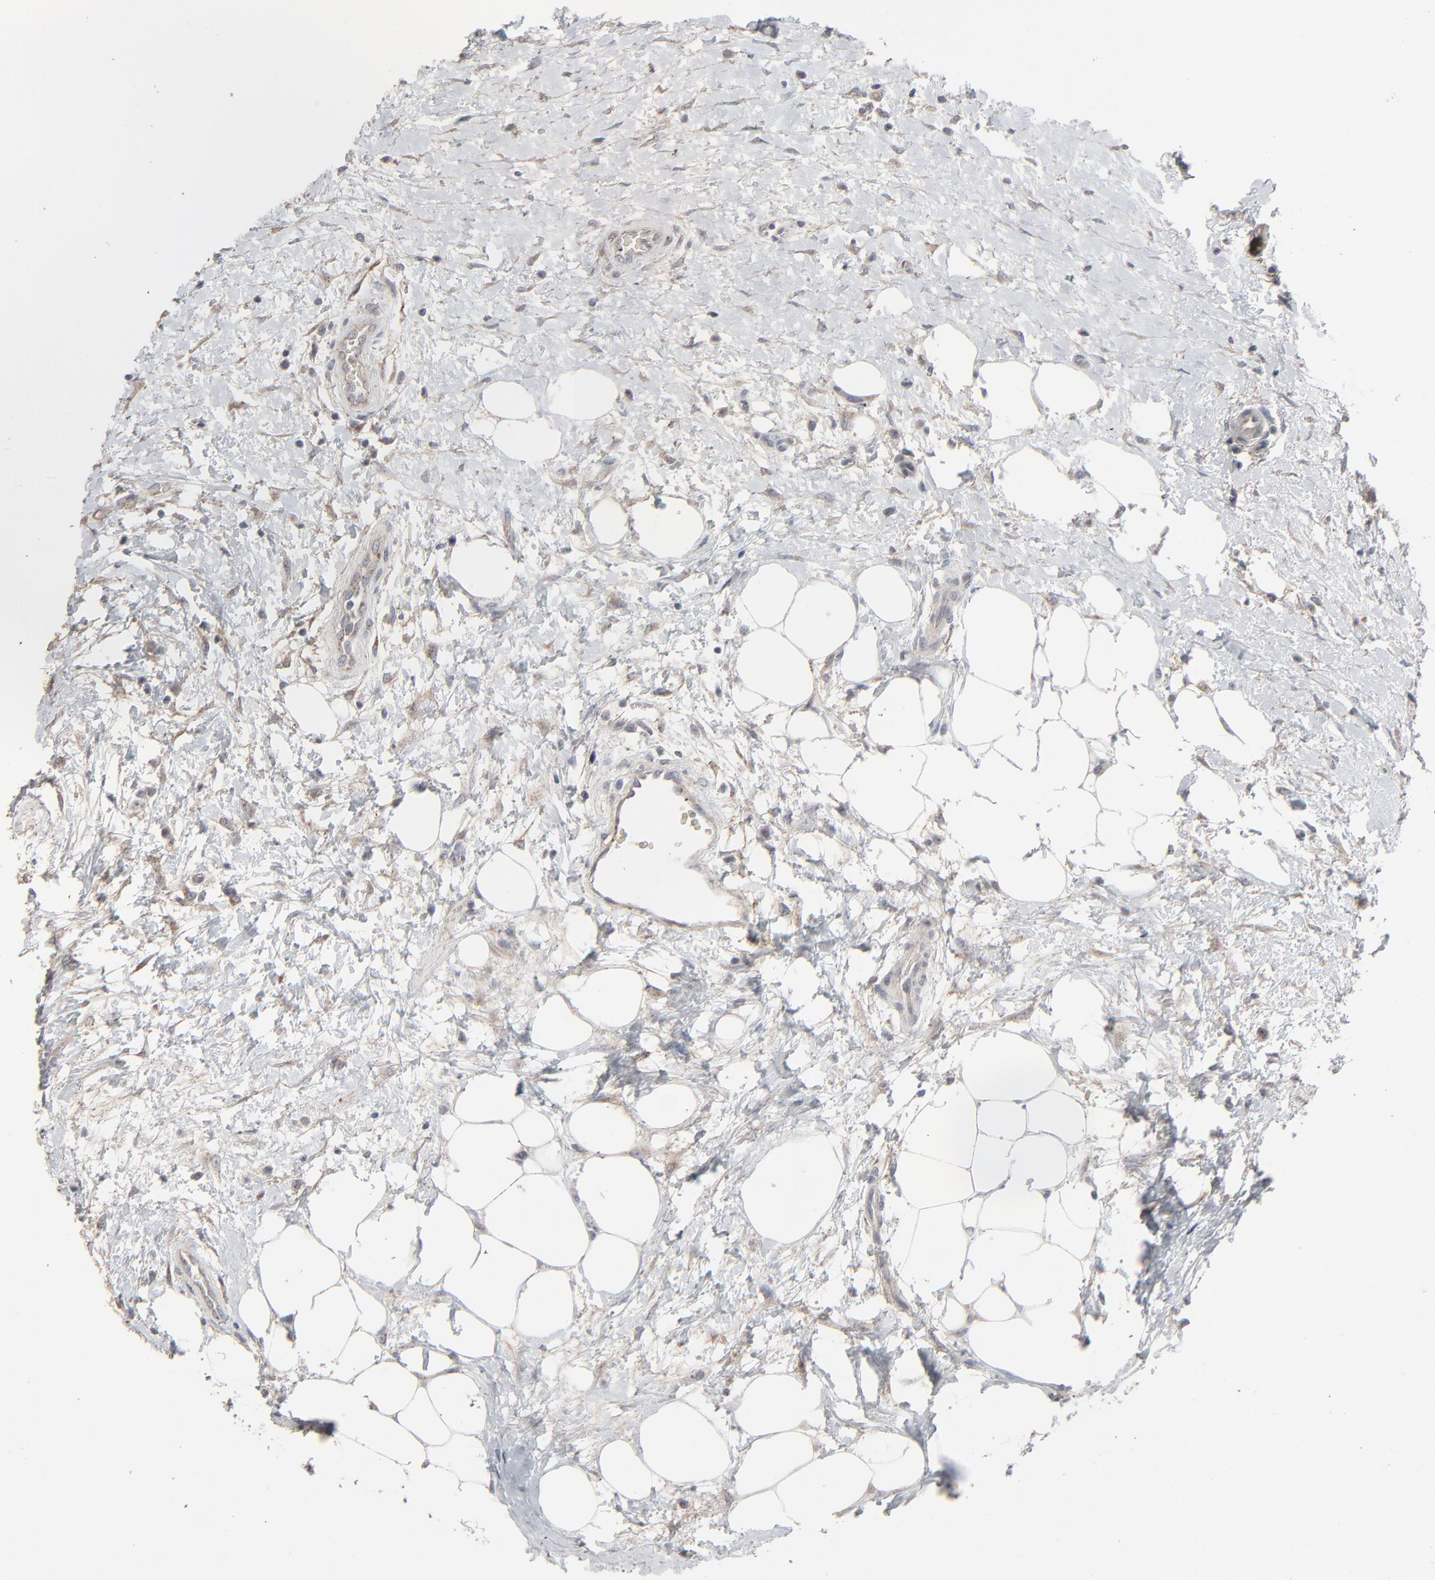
{"staining": {"intensity": "negative", "quantity": "none", "location": "none"}, "tissue": "lymphoma", "cell_type": "Tumor cells", "image_type": "cancer", "snomed": [{"axis": "morphology", "description": "Malignant lymphoma, non-Hodgkin's type, Low grade"}, {"axis": "topography", "description": "Lymph node"}], "caption": "High magnification brightfield microscopy of malignant lymphoma, non-Hodgkin's type (low-grade) stained with DAB (3,3'-diaminobenzidine) (brown) and counterstained with hematoxylin (blue): tumor cells show no significant staining.", "gene": "JAM3", "patient": {"sex": "female", "age": 76}}